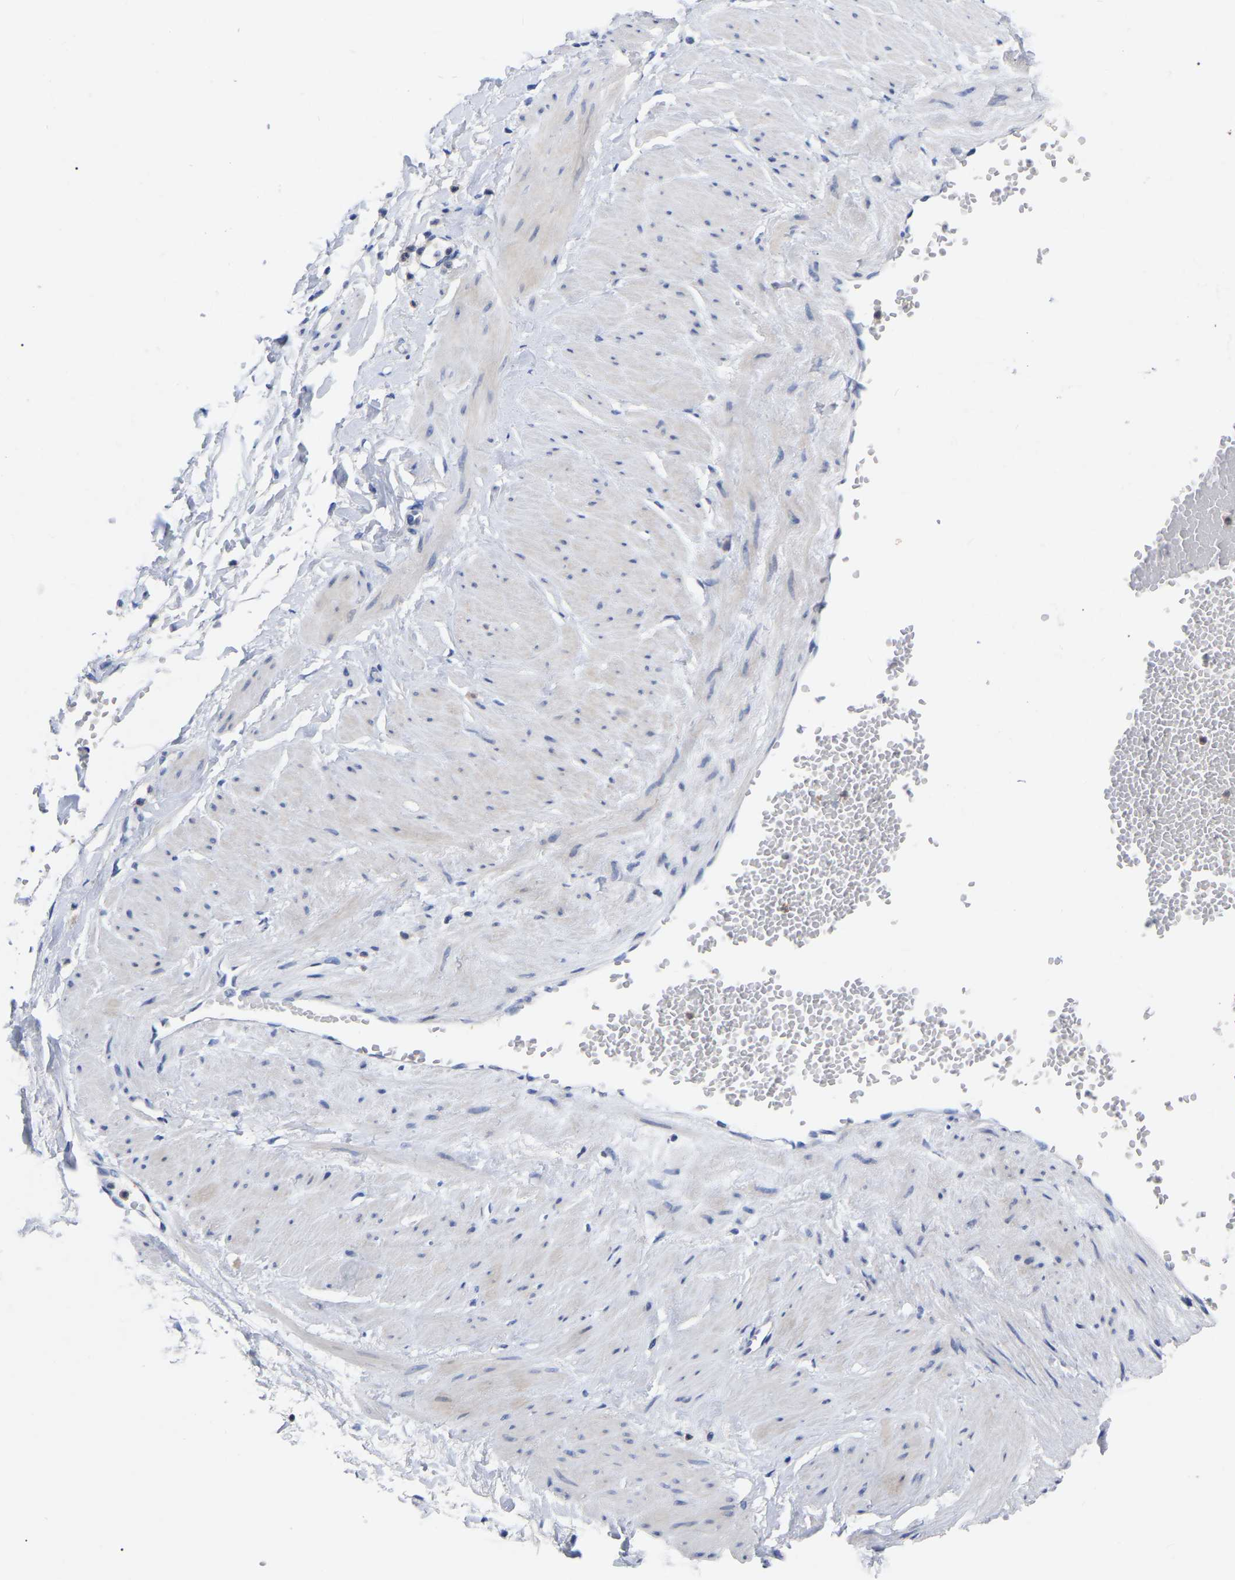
{"staining": {"intensity": "negative", "quantity": "none", "location": "none"}, "tissue": "adipose tissue", "cell_type": "Adipocytes", "image_type": "normal", "snomed": [{"axis": "morphology", "description": "Normal tissue, NOS"}, {"axis": "topography", "description": "Soft tissue"}], "caption": "DAB (3,3'-diaminobenzidine) immunohistochemical staining of benign adipose tissue exhibits no significant expression in adipocytes. (Stains: DAB immunohistochemistry (IHC) with hematoxylin counter stain, Microscopy: brightfield microscopy at high magnification).", "gene": "PTPN7", "patient": {"sex": "male", "age": 72}}